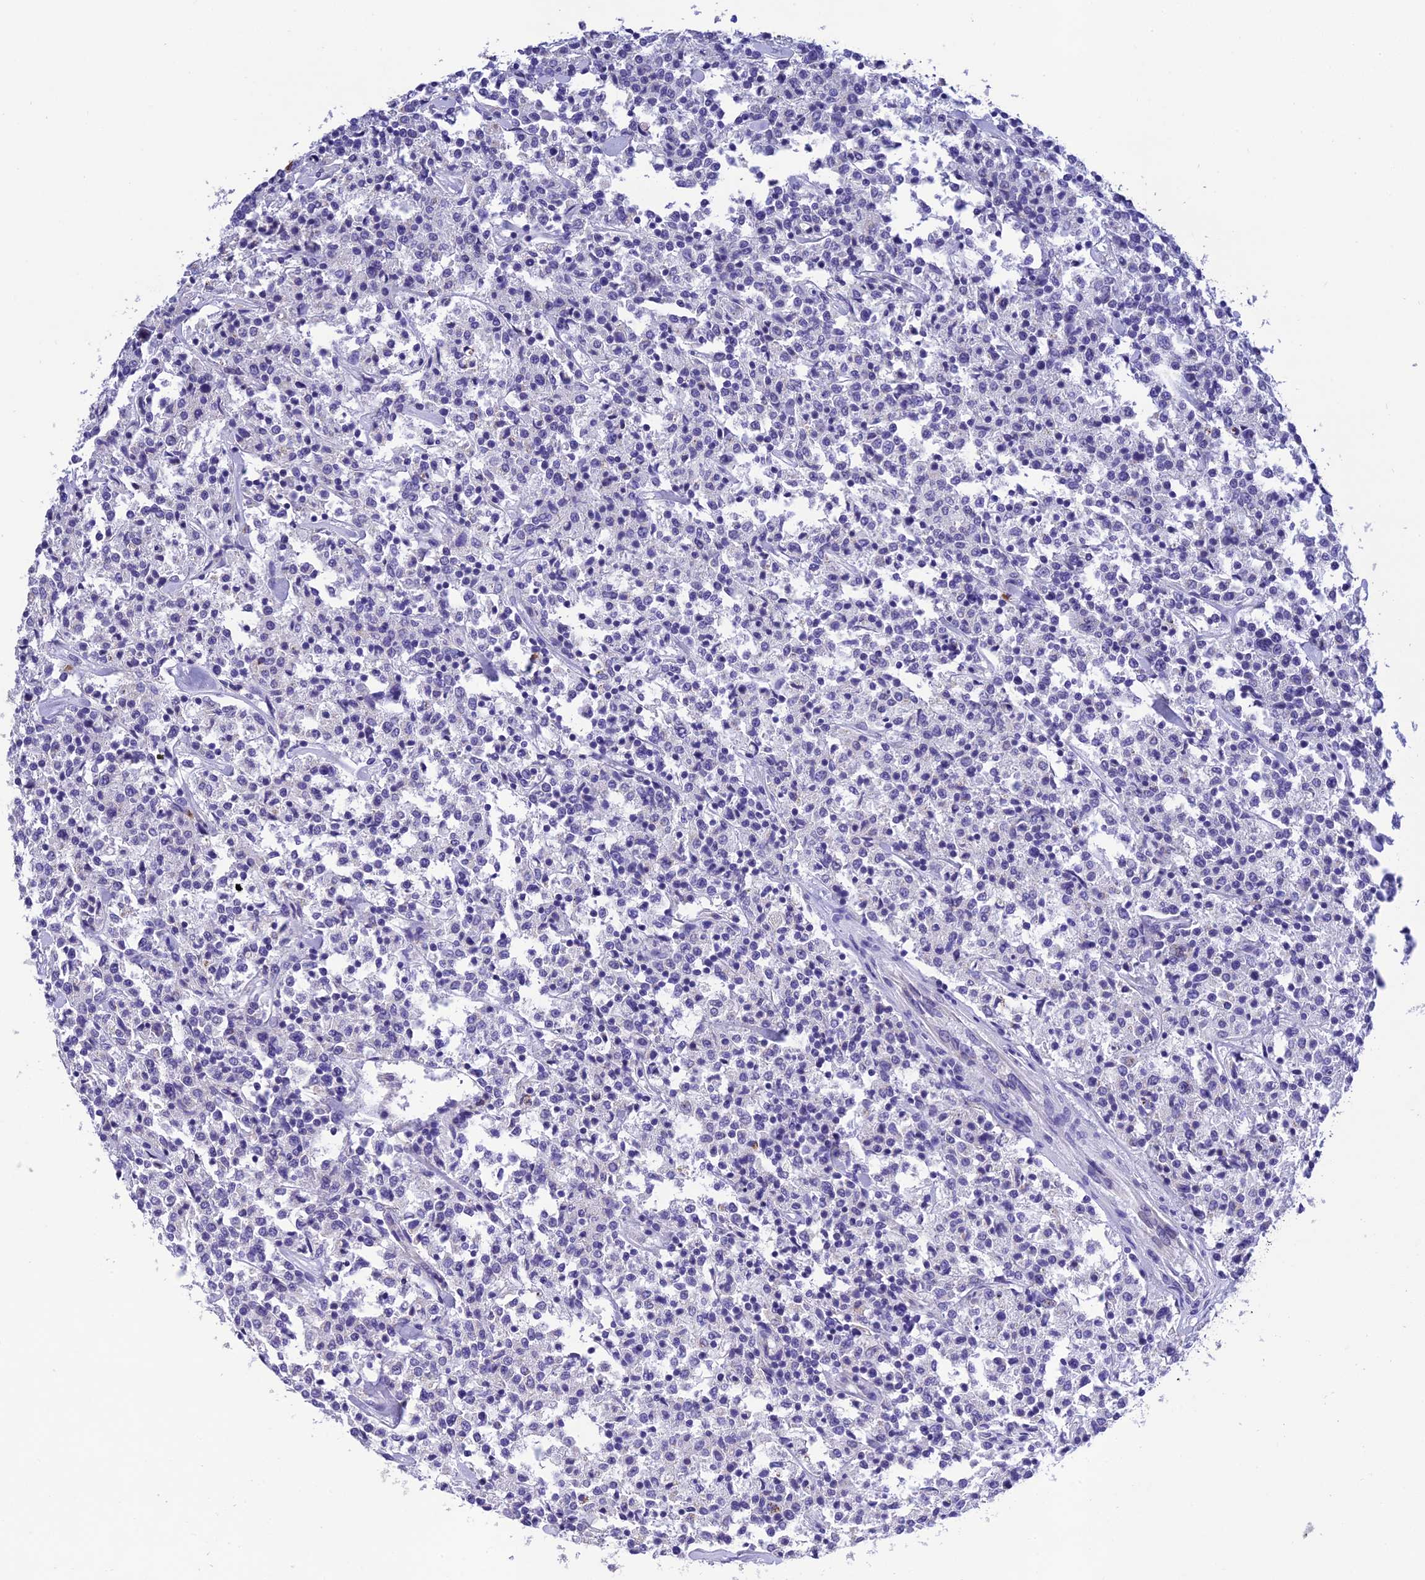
{"staining": {"intensity": "negative", "quantity": "none", "location": "none"}, "tissue": "lymphoma", "cell_type": "Tumor cells", "image_type": "cancer", "snomed": [{"axis": "morphology", "description": "Malignant lymphoma, non-Hodgkin's type, Low grade"}, {"axis": "topography", "description": "Small intestine"}], "caption": "Immunohistochemistry micrograph of low-grade malignant lymphoma, non-Hodgkin's type stained for a protein (brown), which reveals no expression in tumor cells.", "gene": "MS4A5", "patient": {"sex": "female", "age": 59}}